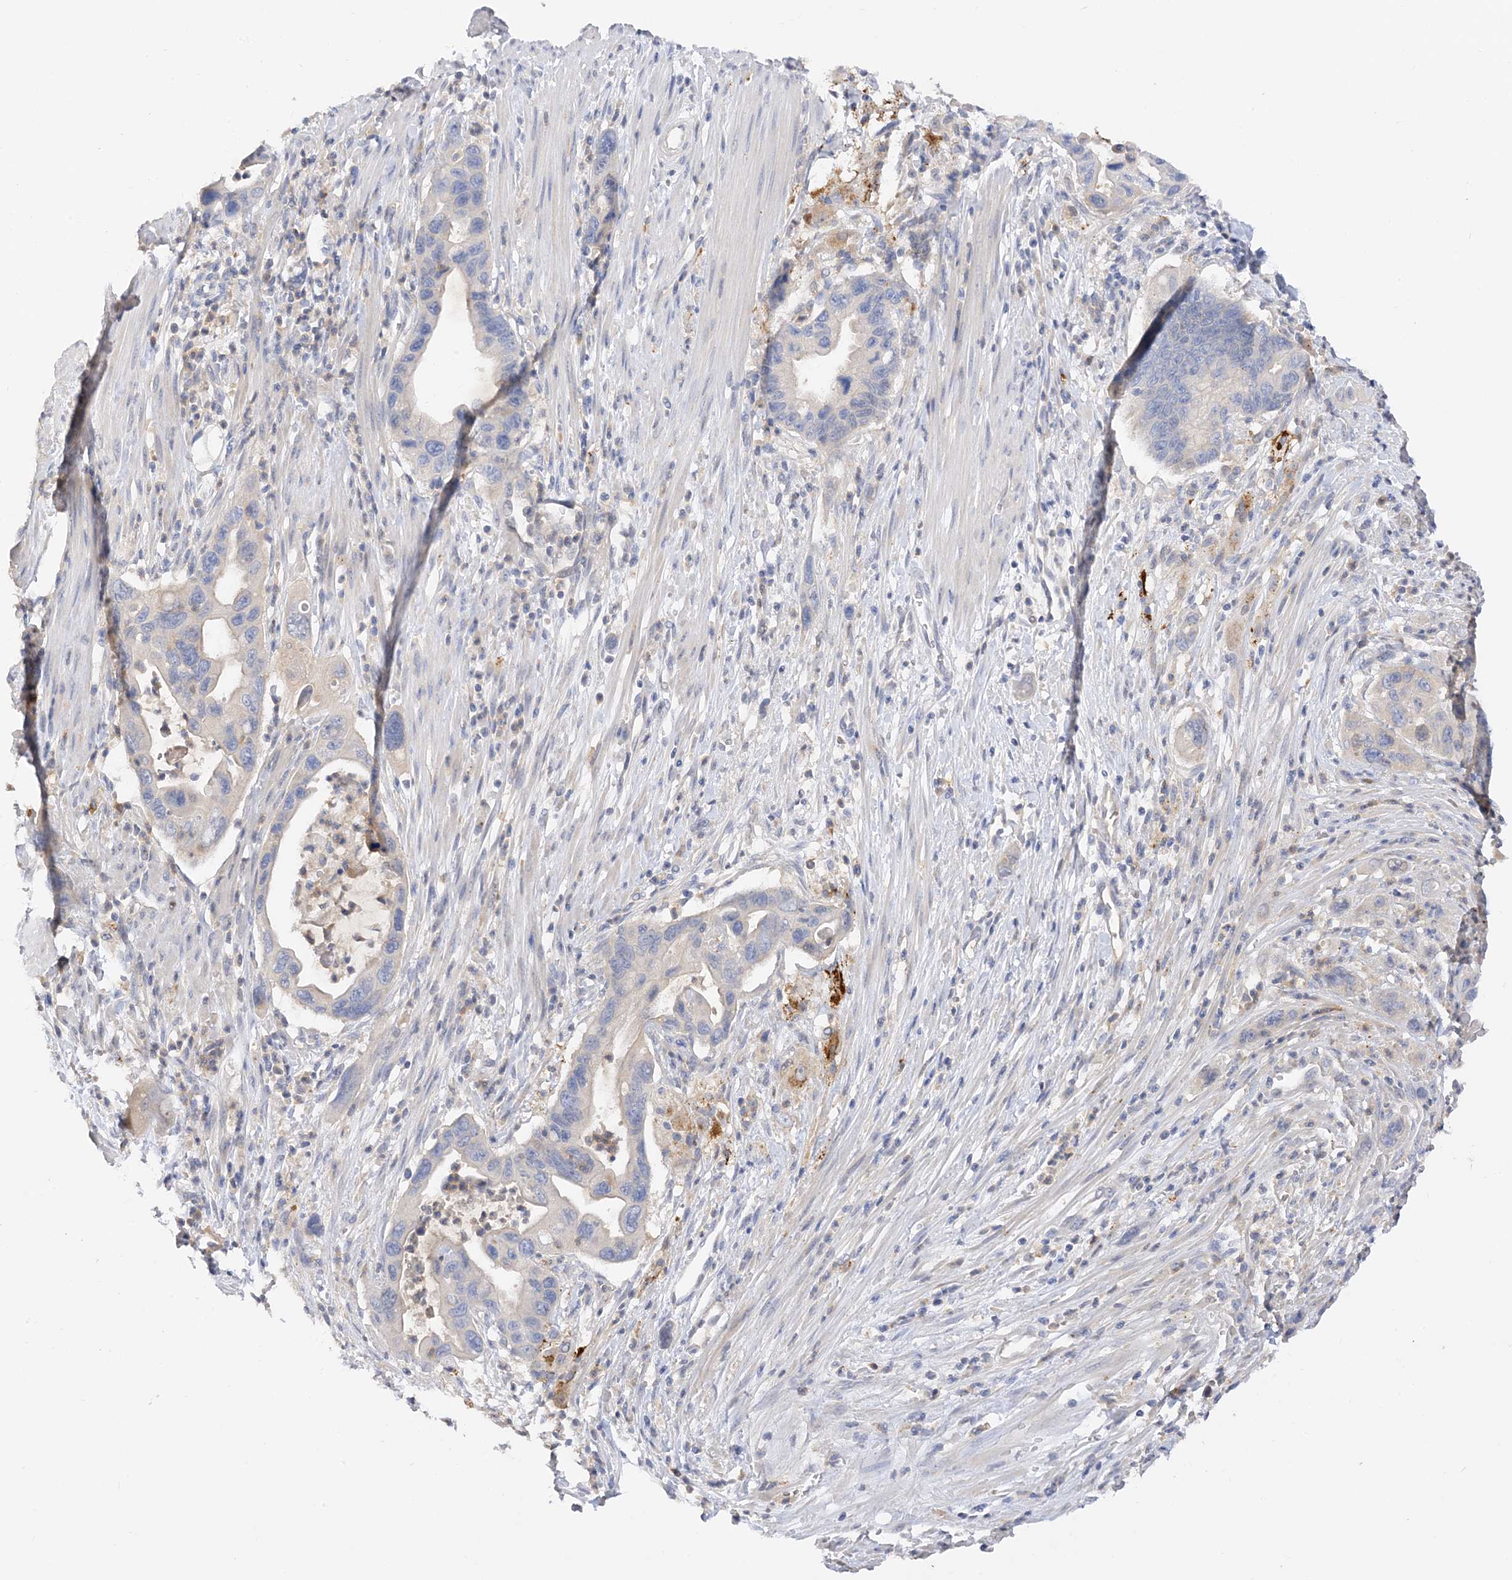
{"staining": {"intensity": "negative", "quantity": "none", "location": "none"}, "tissue": "pancreatic cancer", "cell_type": "Tumor cells", "image_type": "cancer", "snomed": [{"axis": "morphology", "description": "Adenocarcinoma, NOS"}, {"axis": "topography", "description": "Pancreas"}], "caption": "This is a photomicrograph of immunohistochemistry staining of pancreatic cancer (adenocarcinoma), which shows no expression in tumor cells.", "gene": "ARV1", "patient": {"sex": "female", "age": 71}}